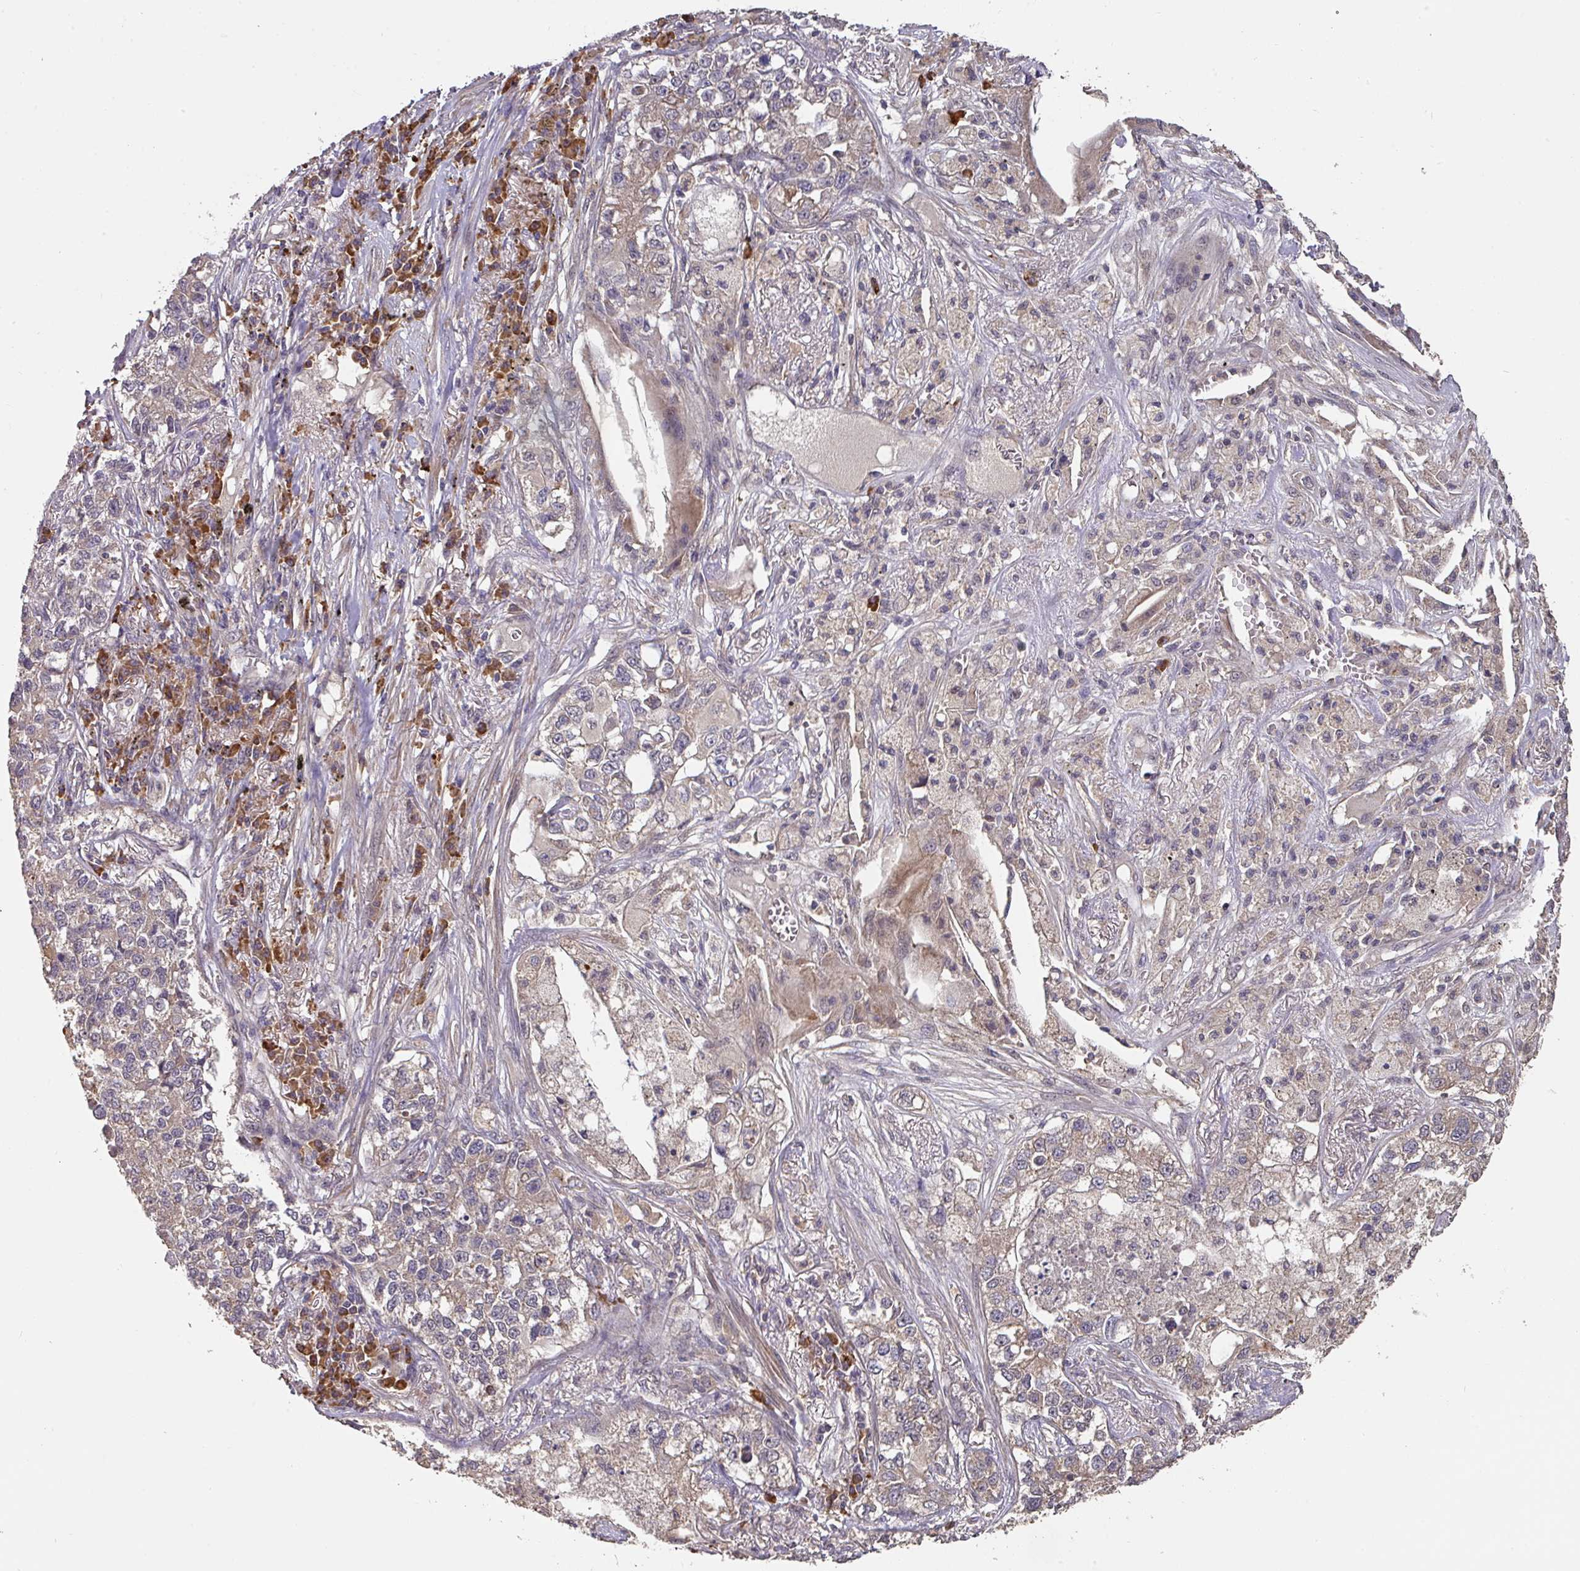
{"staining": {"intensity": "weak", "quantity": "<25%", "location": "cytoplasmic/membranous"}, "tissue": "lung cancer", "cell_type": "Tumor cells", "image_type": "cancer", "snomed": [{"axis": "morphology", "description": "Adenocarcinoma, NOS"}, {"axis": "topography", "description": "Lung"}], "caption": "IHC of human lung cancer shows no positivity in tumor cells.", "gene": "ACVR2B", "patient": {"sex": "male", "age": 49}}